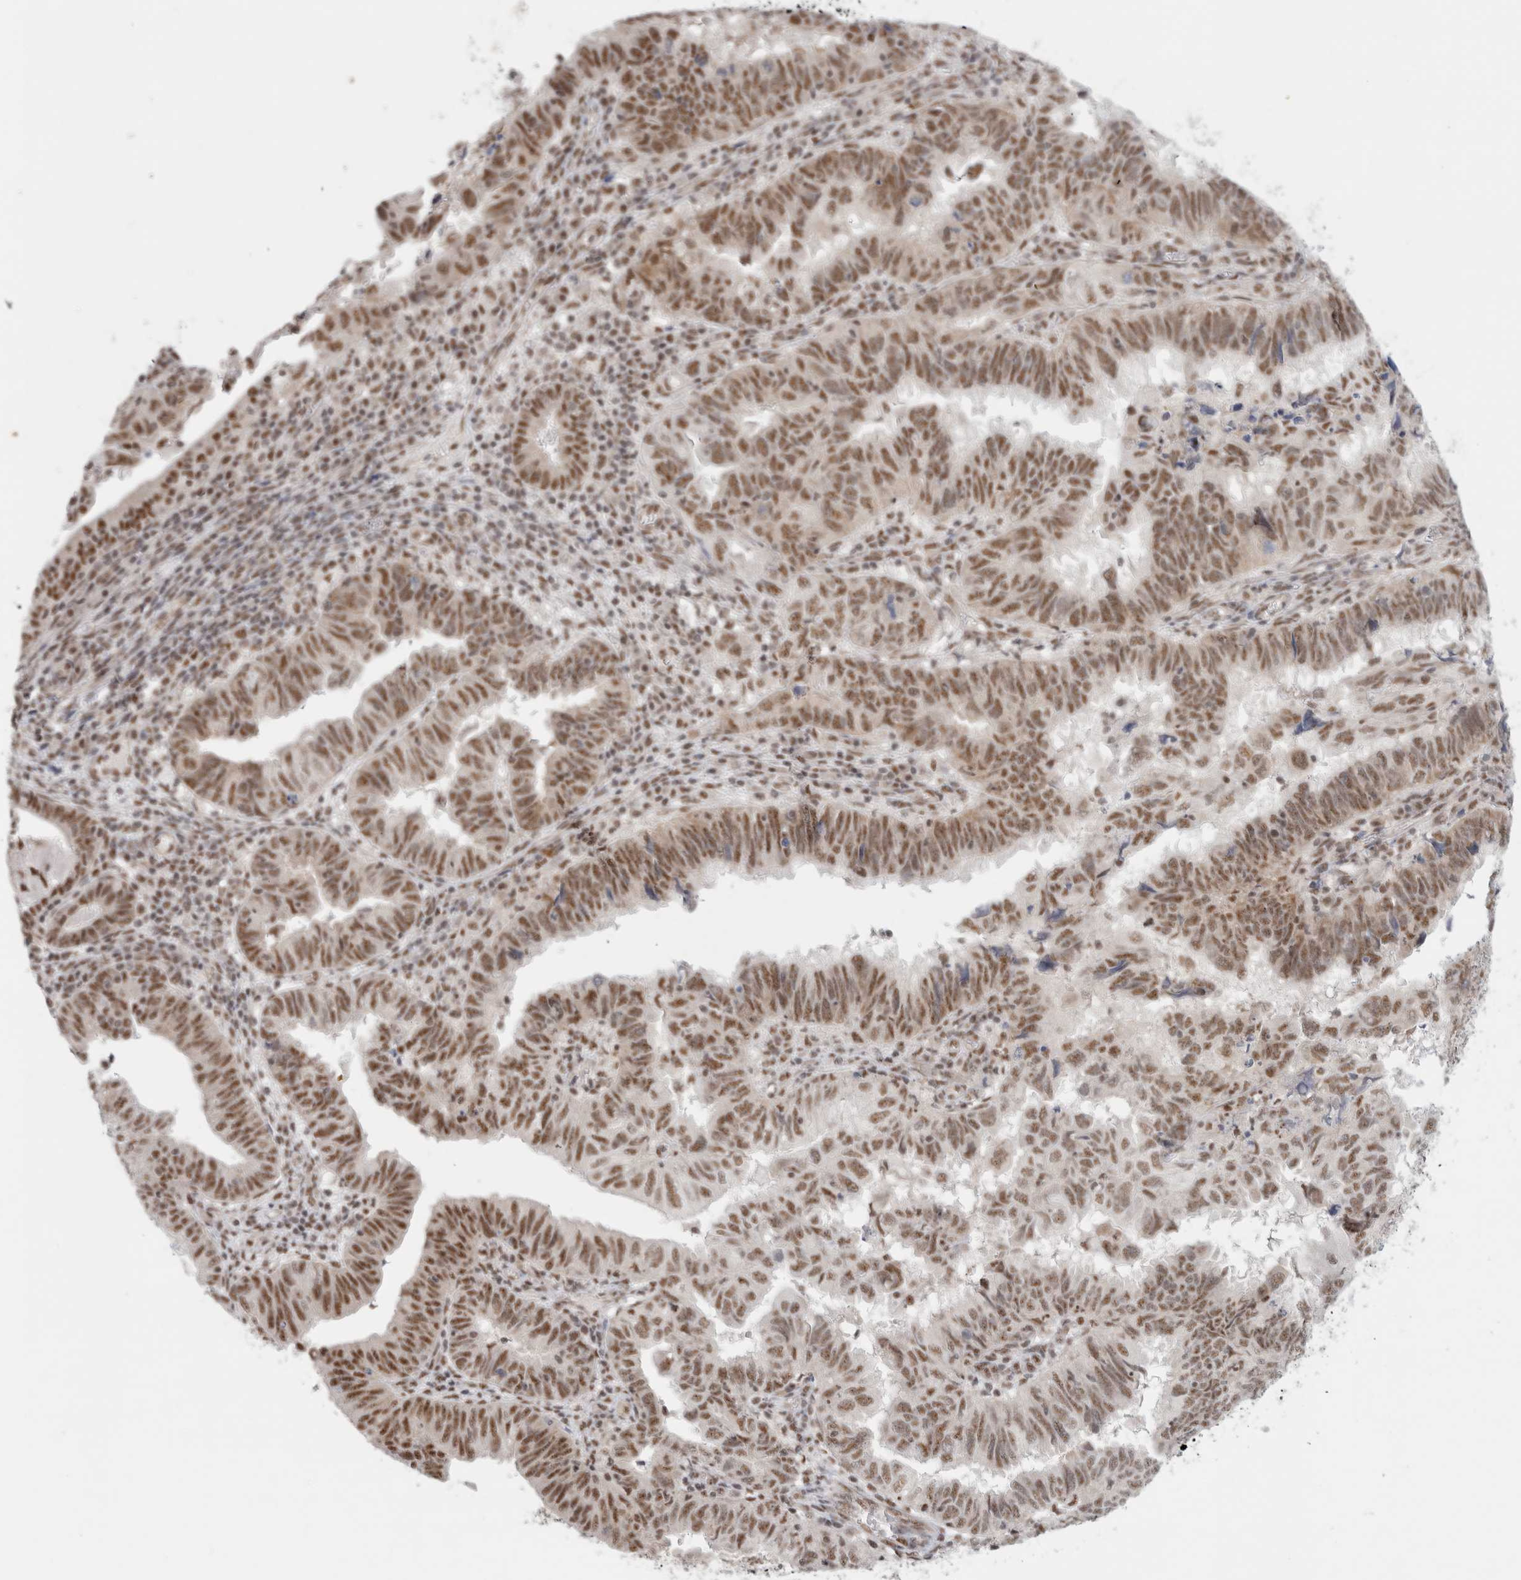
{"staining": {"intensity": "moderate", "quantity": ">75%", "location": "nuclear"}, "tissue": "endometrial cancer", "cell_type": "Tumor cells", "image_type": "cancer", "snomed": [{"axis": "morphology", "description": "Adenocarcinoma, NOS"}, {"axis": "topography", "description": "Uterus"}], "caption": "A brown stain shows moderate nuclear staining of a protein in adenocarcinoma (endometrial) tumor cells.", "gene": "TRMT12", "patient": {"sex": "female", "age": 77}}